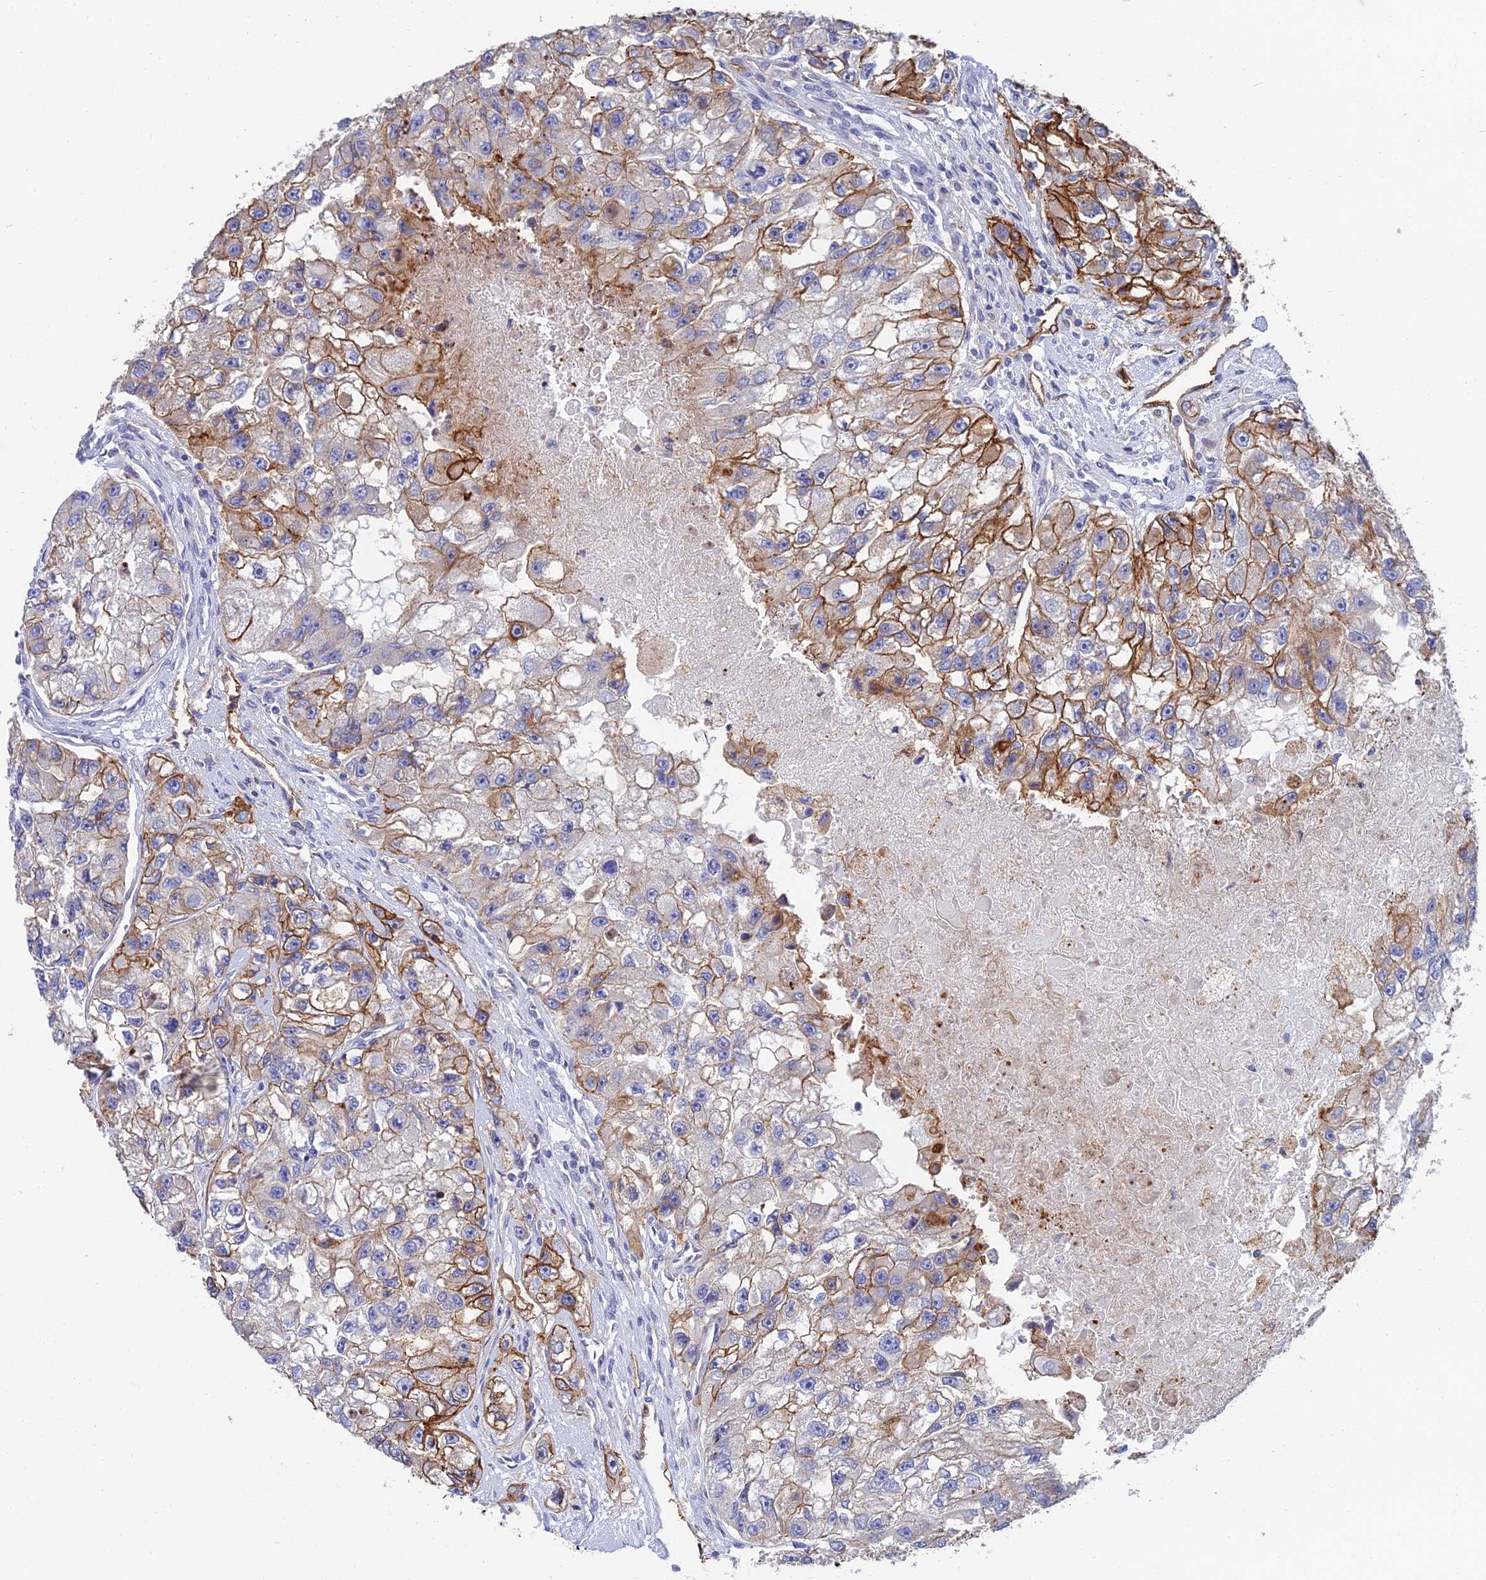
{"staining": {"intensity": "moderate", "quantity": "25%-75%", "location": "cytoplasmic/membranous"}, "tissue": "renal cancer", "cell_type": "Tumor cells", "image_type": "cancer", "snomed": [{"axis": "morphology", "description": "Adenocarcinoma, NOS"}, {"axis": "topography", "description": "Kidney"}], "caption": "Renal adenocarcinoma tissue demonstrates moderate cytoplasmic/membranous staining in about 25%-75% of tumor cells, visualized by immunohistochemistry.", "gene": "TRIM43B", "patient": {"sex": "male", "age": 63}}